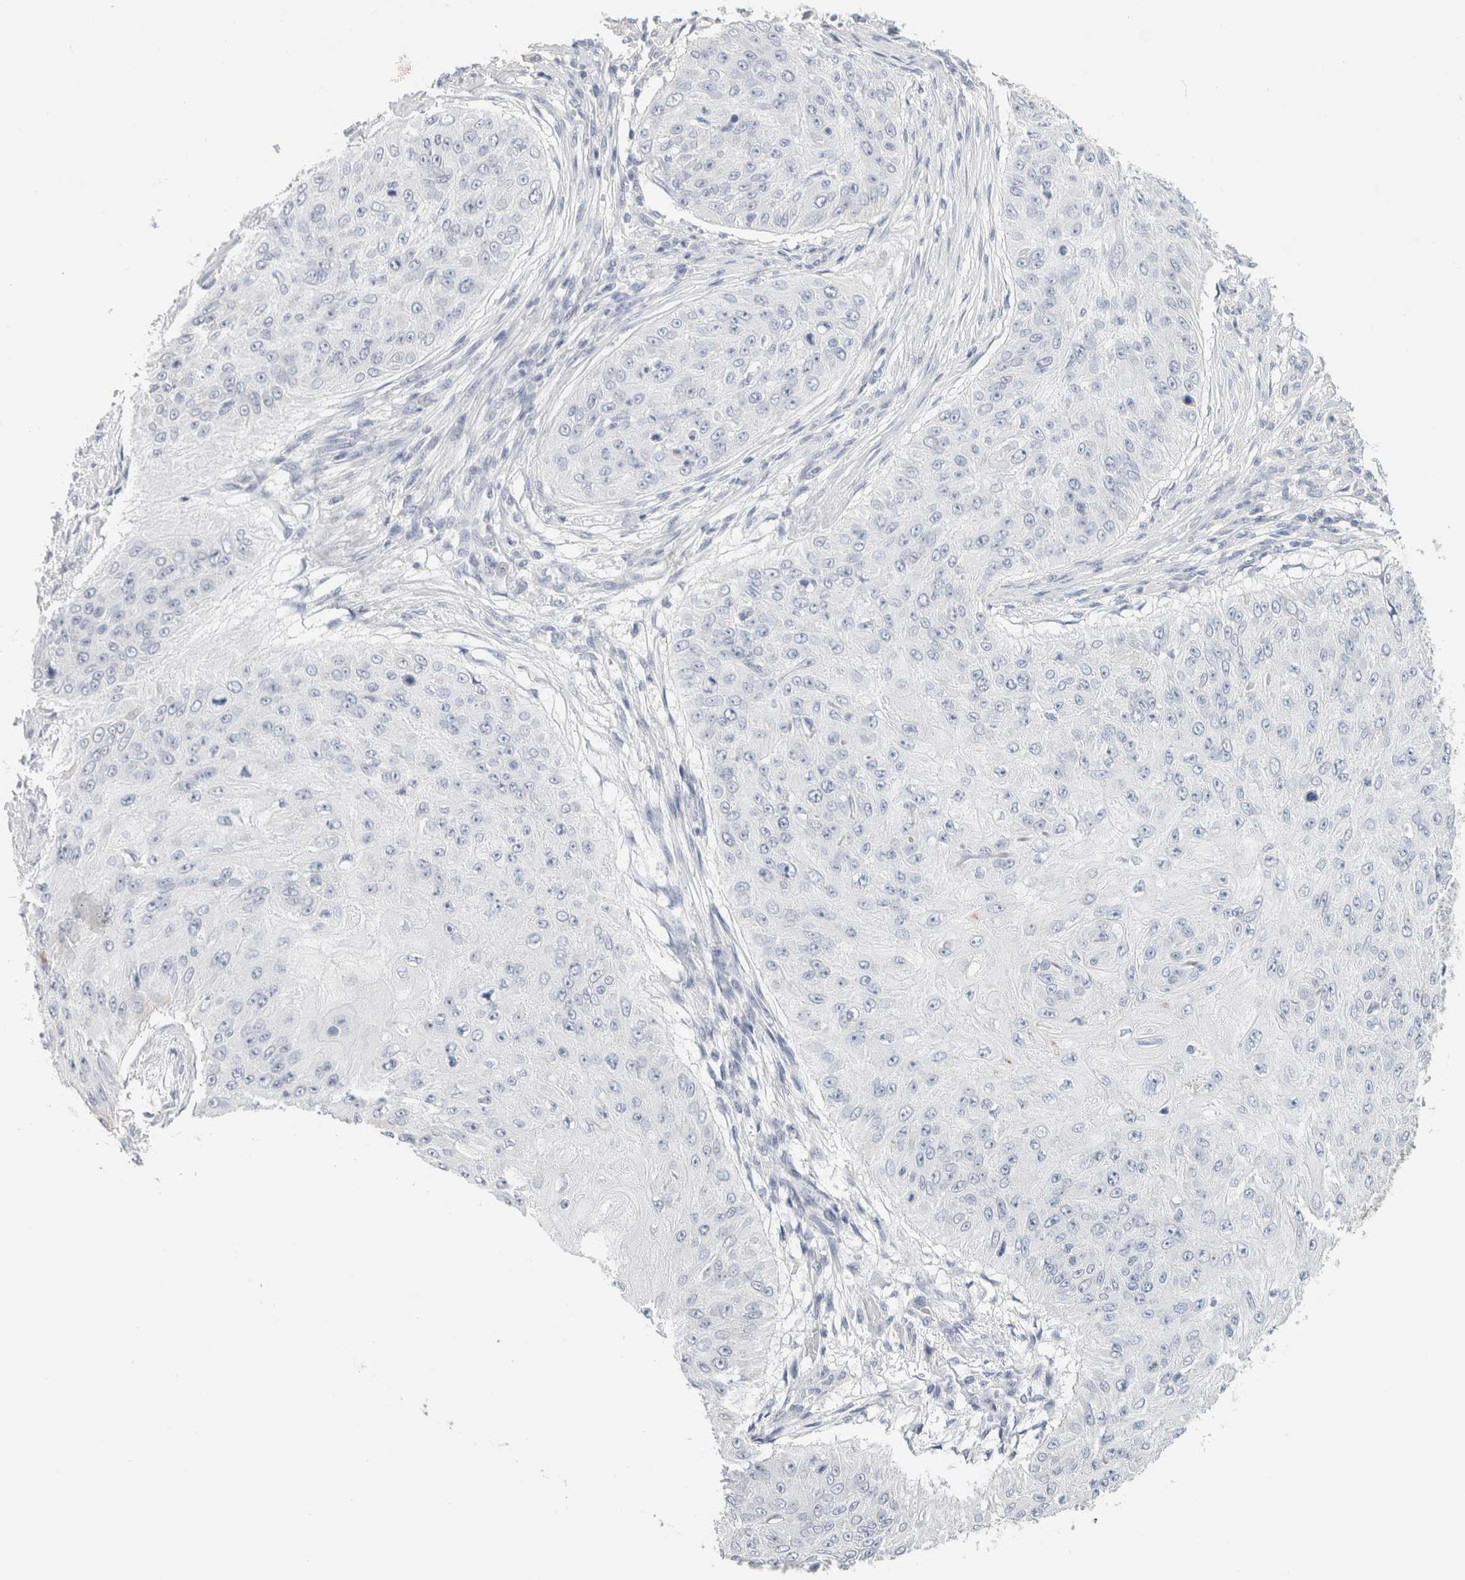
{"staining": {"intensity": "negative", "quantity": "none", "location": "none"}, "tissue": "skin cancer", "cell_type": "Tumor cells", "image_type": "cancer", "snomed": [{"axis": "morphology", "description": "Squamous cell carcinoma, NOS"}, {"axis": "topography", "description": "Skin"}], "caption": "Skin squamous cell carcinoma stained for a protein using immunohistochemistry (IHC) reveals no positivity tumor cells.", "gene": "IL6", "patient": {"sex": "female", "age": 80}}